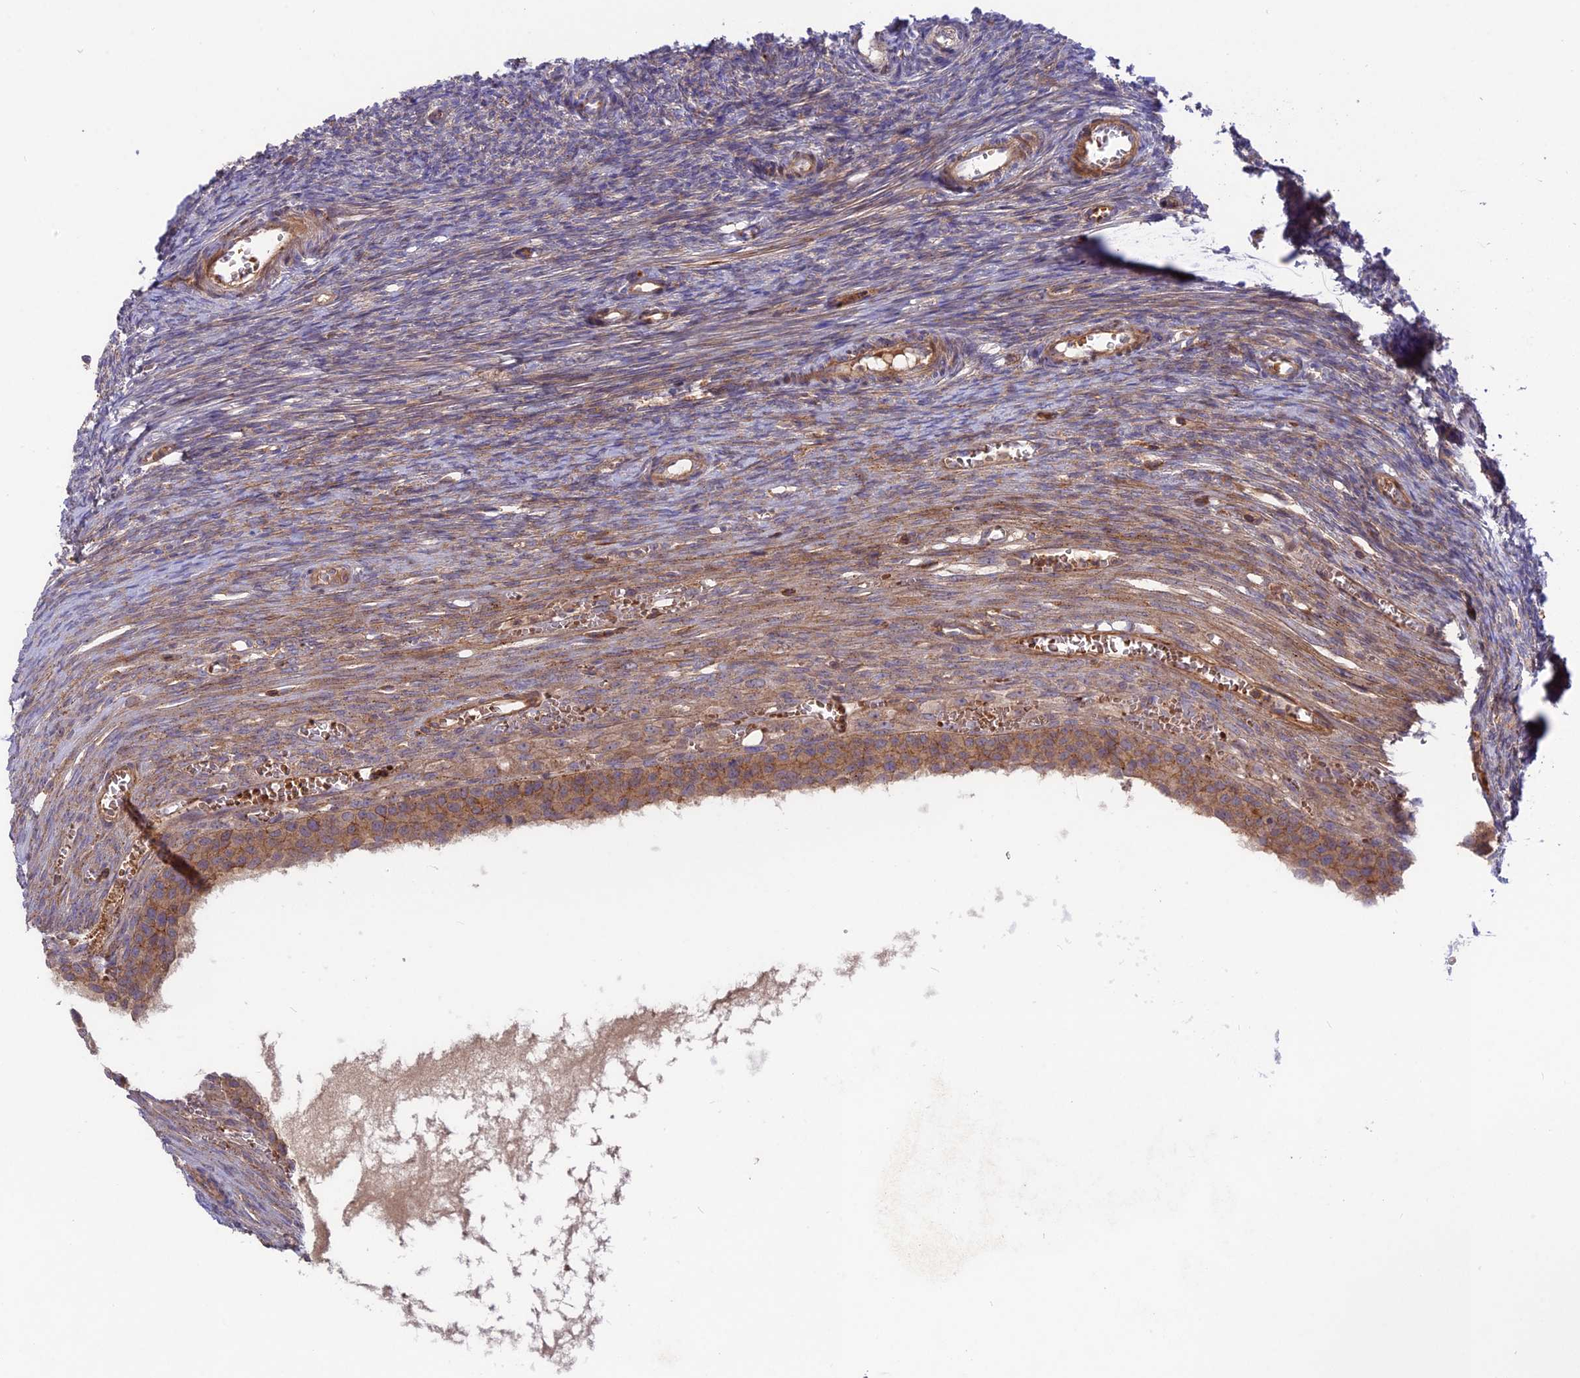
{"staining": {"intensity": "negative", "quantity": "none", "location": "none"}, "tissue": "ovary", "cell_type": "Follicle cells", "image_type": "normal", "snomed": [{"axis": "morphology", "description": "Normal tissue, NOS"}, {"axis": "topography", "description": "Ovary"}], "caption": "Immunohistochemistry (IHC) of benign human ovary displays no expression in follicle cells.", "gene": "CPNE7", "patient": {"sex": "female", "age": 44}}